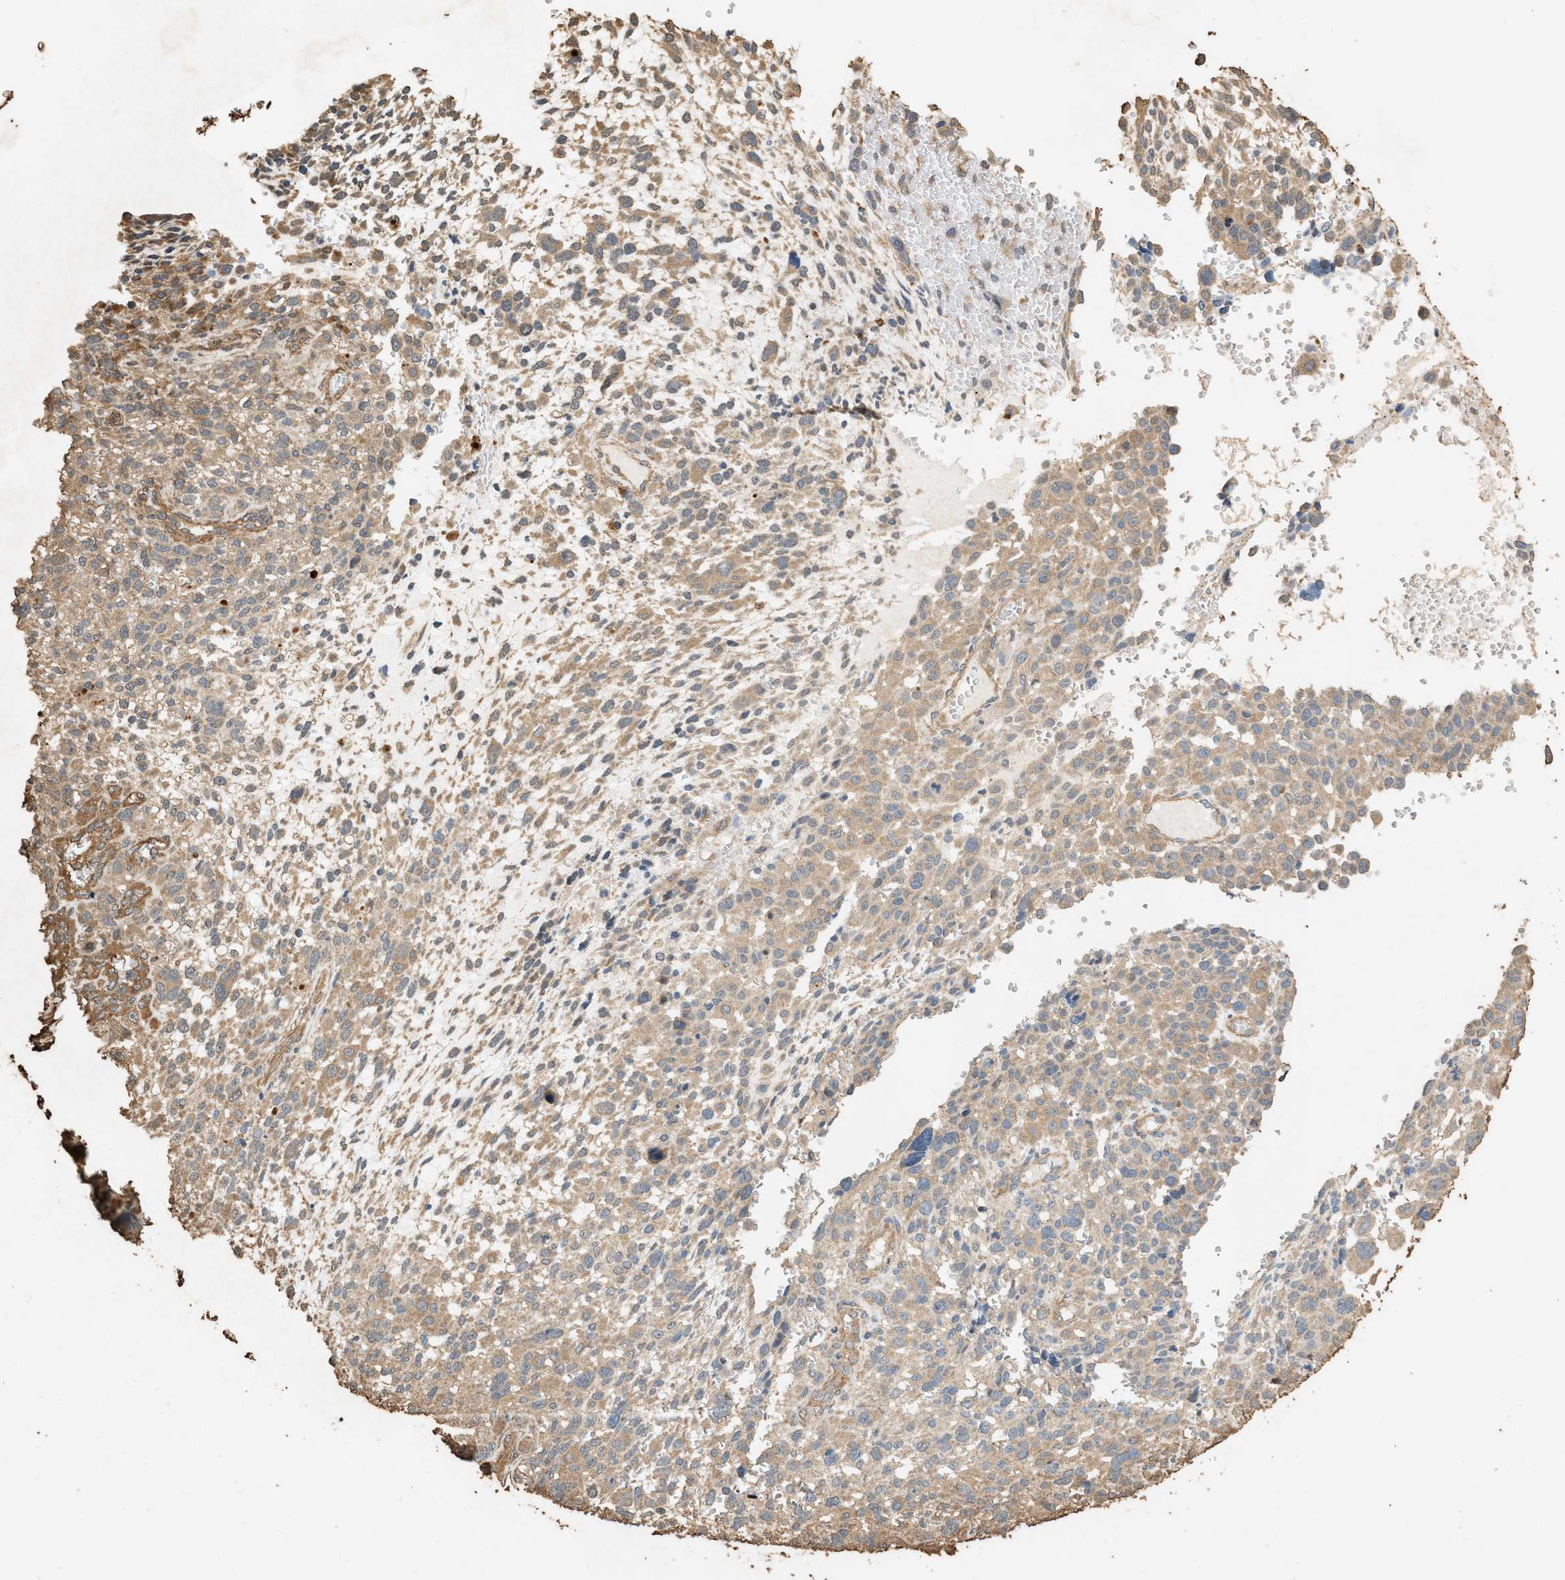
{"staining": {"intensity": "weak", "quantity": ">75%", "location": "cytoplasmic/membranous"}, "tissue": "melanoma", "cell_type": "Tumor cells", "image_type": "cancer", "snomed": [{"axis": "morphology", "description": "Malignant melanoma, NOS"}, {"axis": "topography", "description": "Skin"}], "caption": "The immunohistochemical stain shows weak cytoplasmic/membranous staining in tumor cells of malignant melanoma tissue.", "gene": "DCAF7", "patient": {"sex": "female", "age": 55}}